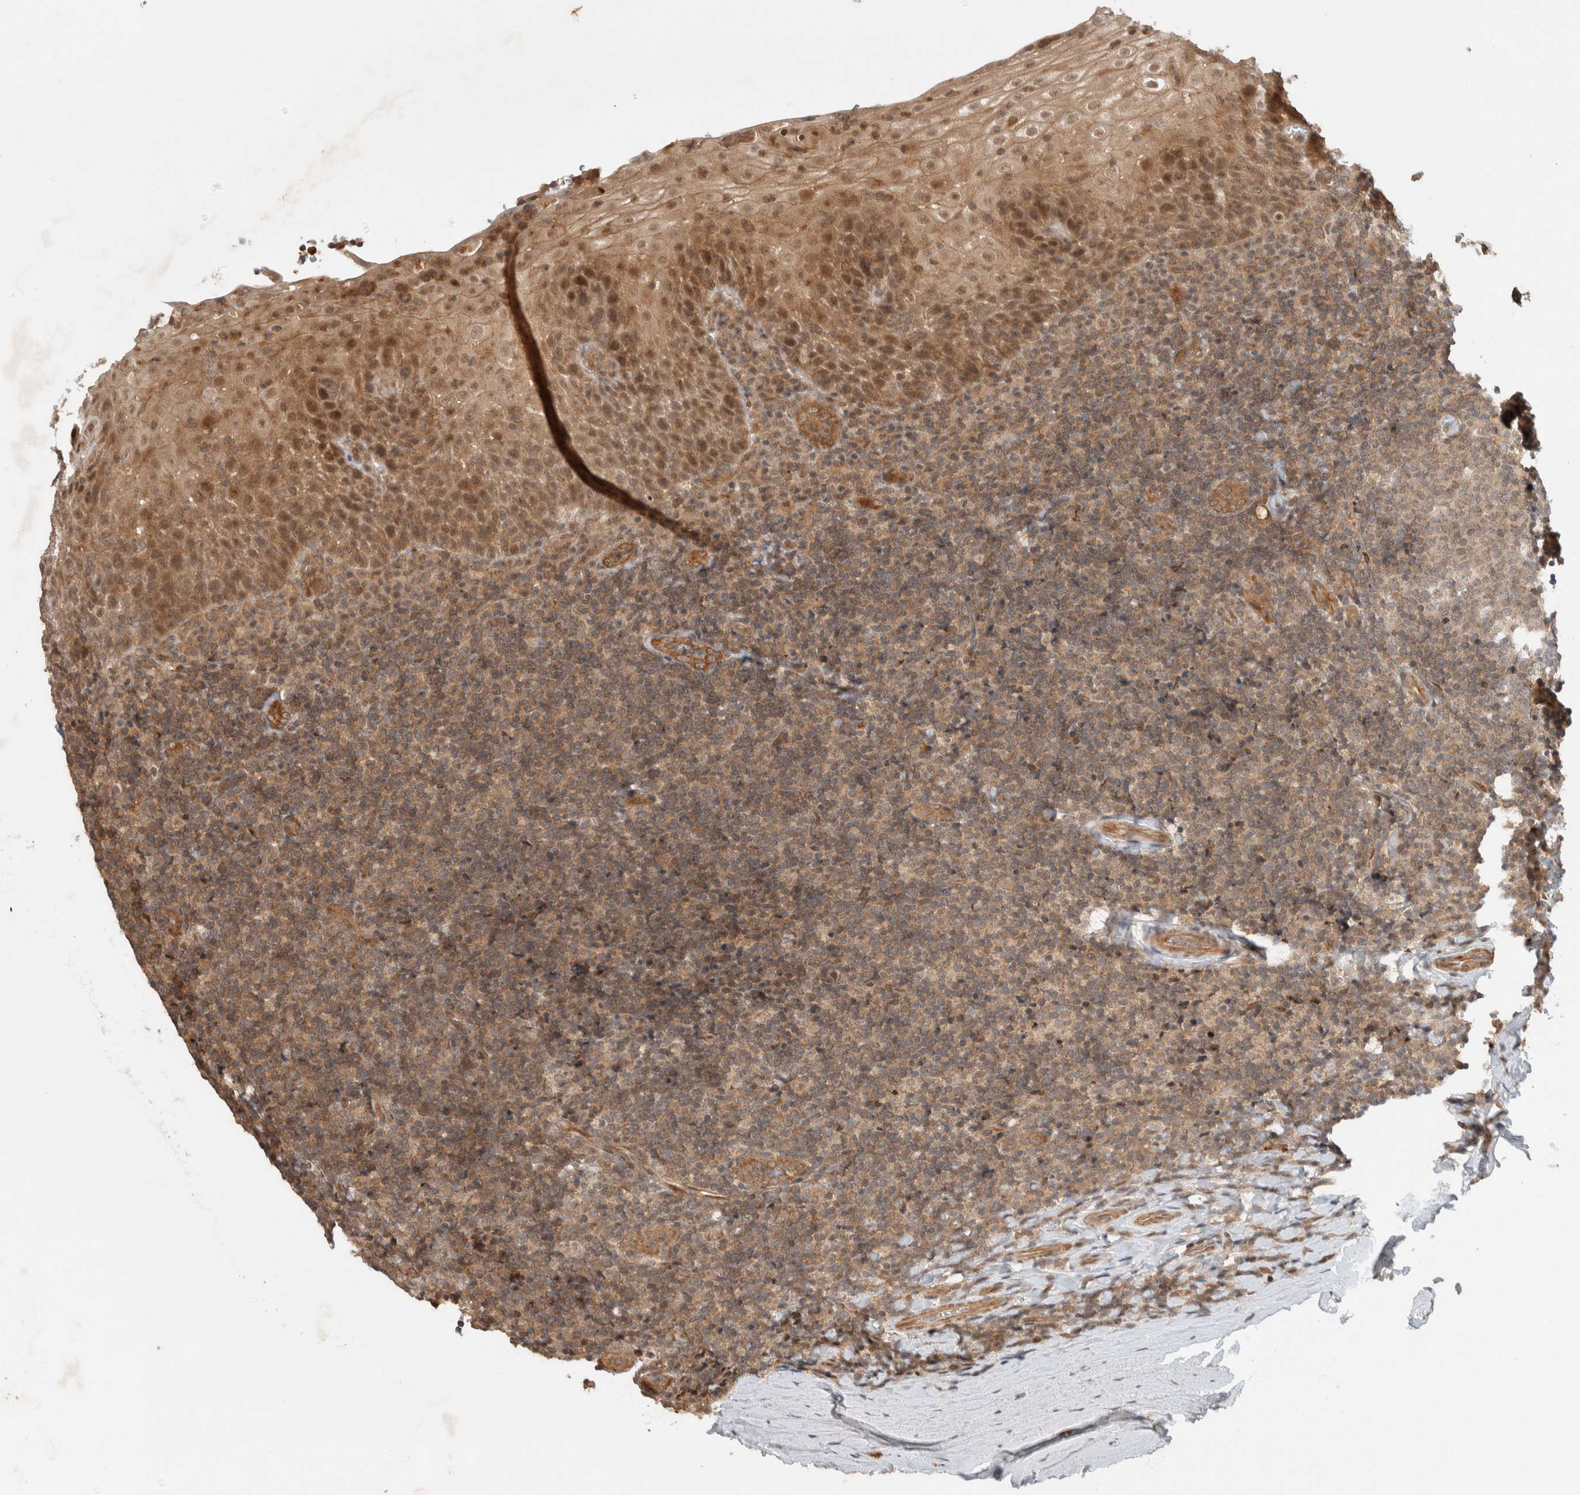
{"staining": {"intensity": "weak", "quantity": "<25%", "location": "nuclear"}, "tissue": "tonsil", "cell_type": "Germinal center cells", "image_type": "normal", "snomed": [{"axis": "morphology", "description": "Normal tissue, NOS"}, {"axis": "topography", "description": "Tonsil"}], "caption": "A high-resolution photomicrograph shows IHC staining of benign tonsil, which reveals no significant positivity in germinal center cells.", "gene": "CAAP1", "patient": {"sex": "male", "age": 37}}